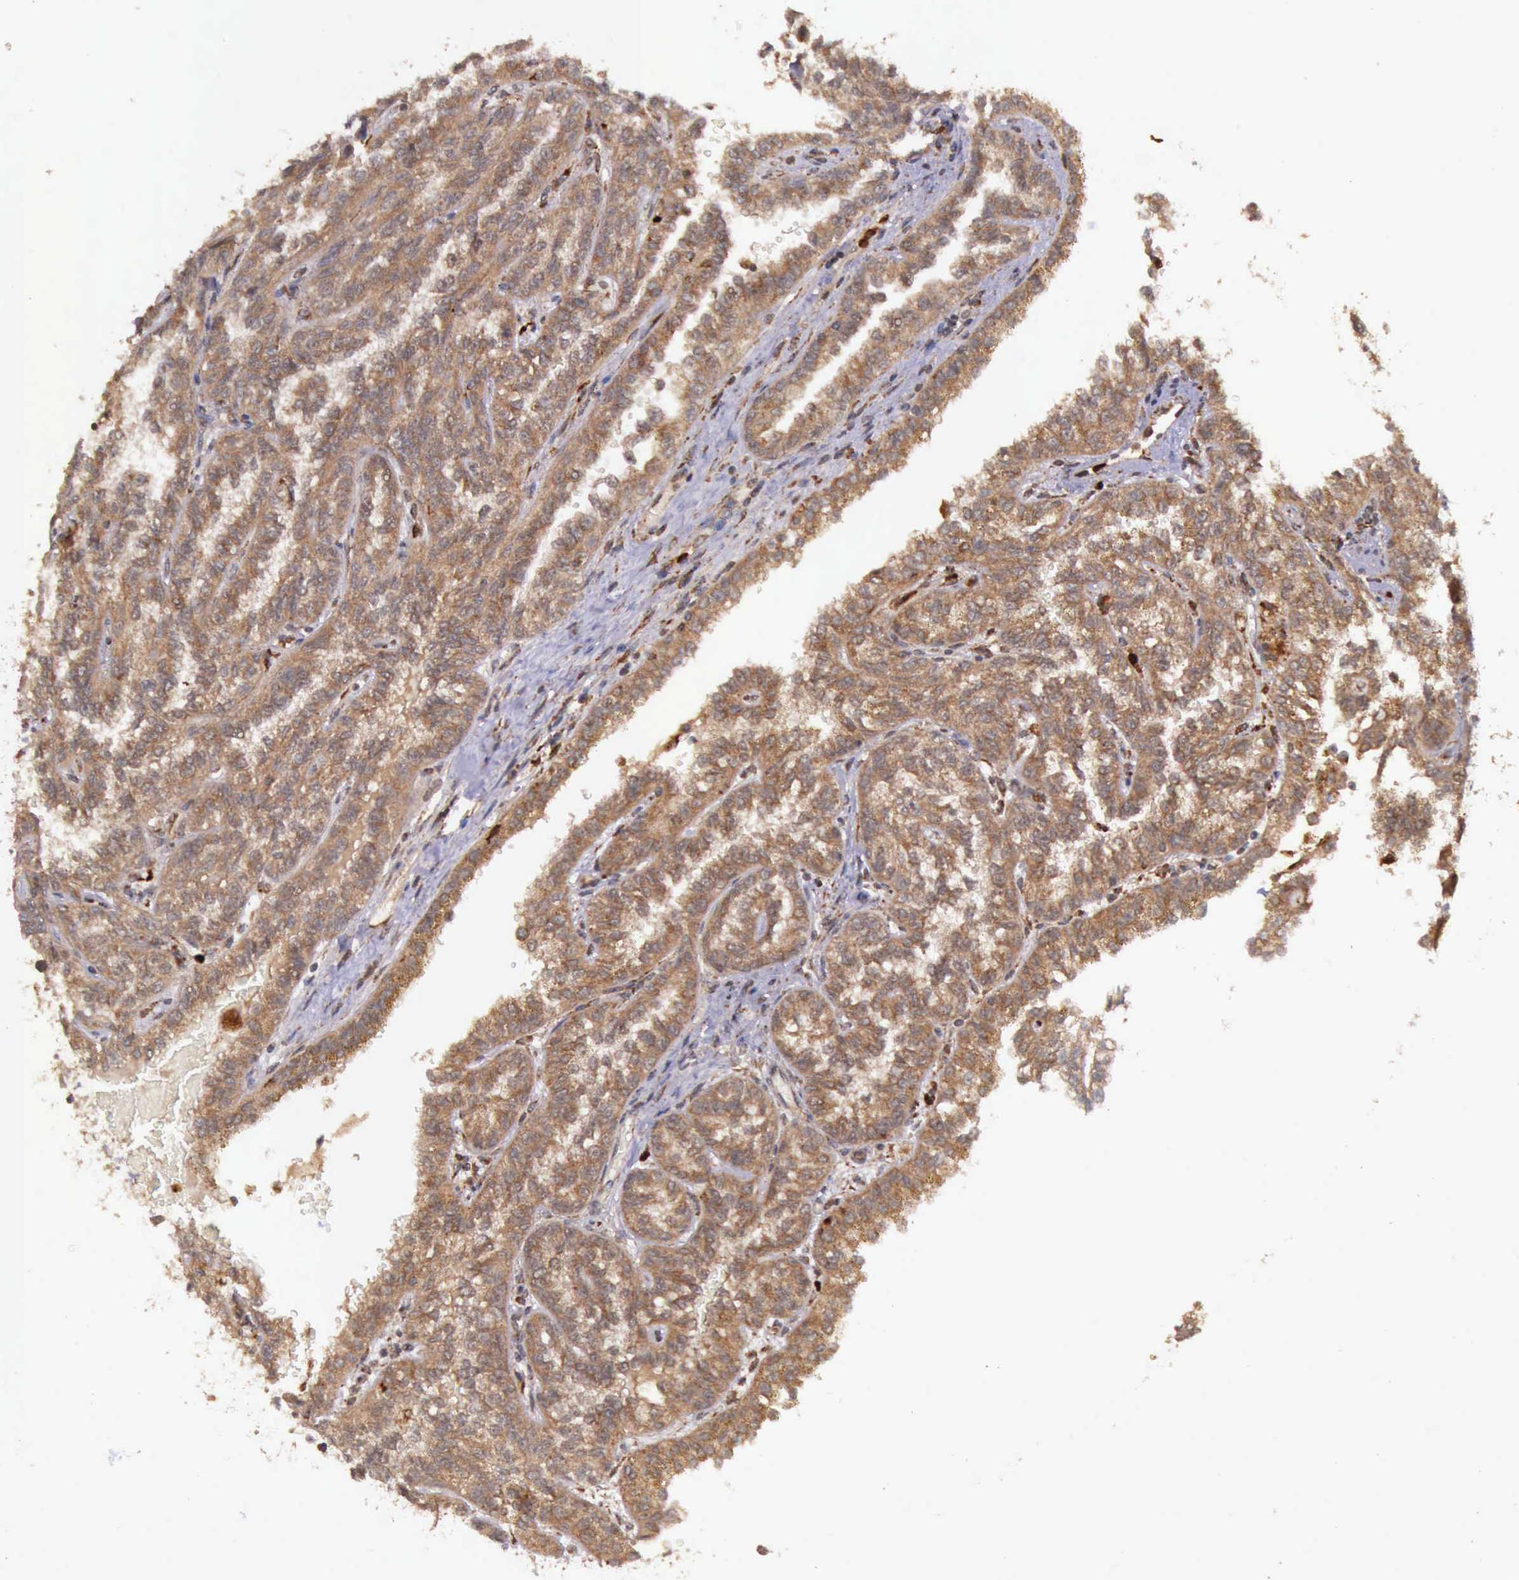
{"staining": {"intensity": "strong", "quantity": ">75%", "location": "cytoplasmic/membranous"}, "tissue": "renal cancer", "cell_type": "Tumor cells", "image_type": "cancer", "snomed": [{"axis": "morphology", "description": "Inflammation, NOS"}, {"axis": "morphology", "description": "Adenocarcinoma, NOS"}, {"axis": "topography", "description": "Kidney"}], "caption": "Approximately >75% of tumor cells in human renal cancer (adenocarcinoma) exhibit strong cytoplasmic/membranous protein expression as visualized by brown immunohistochemical staining.", "gene": "ARMCX3", "patient": {"sex": "male", "age": 68}}